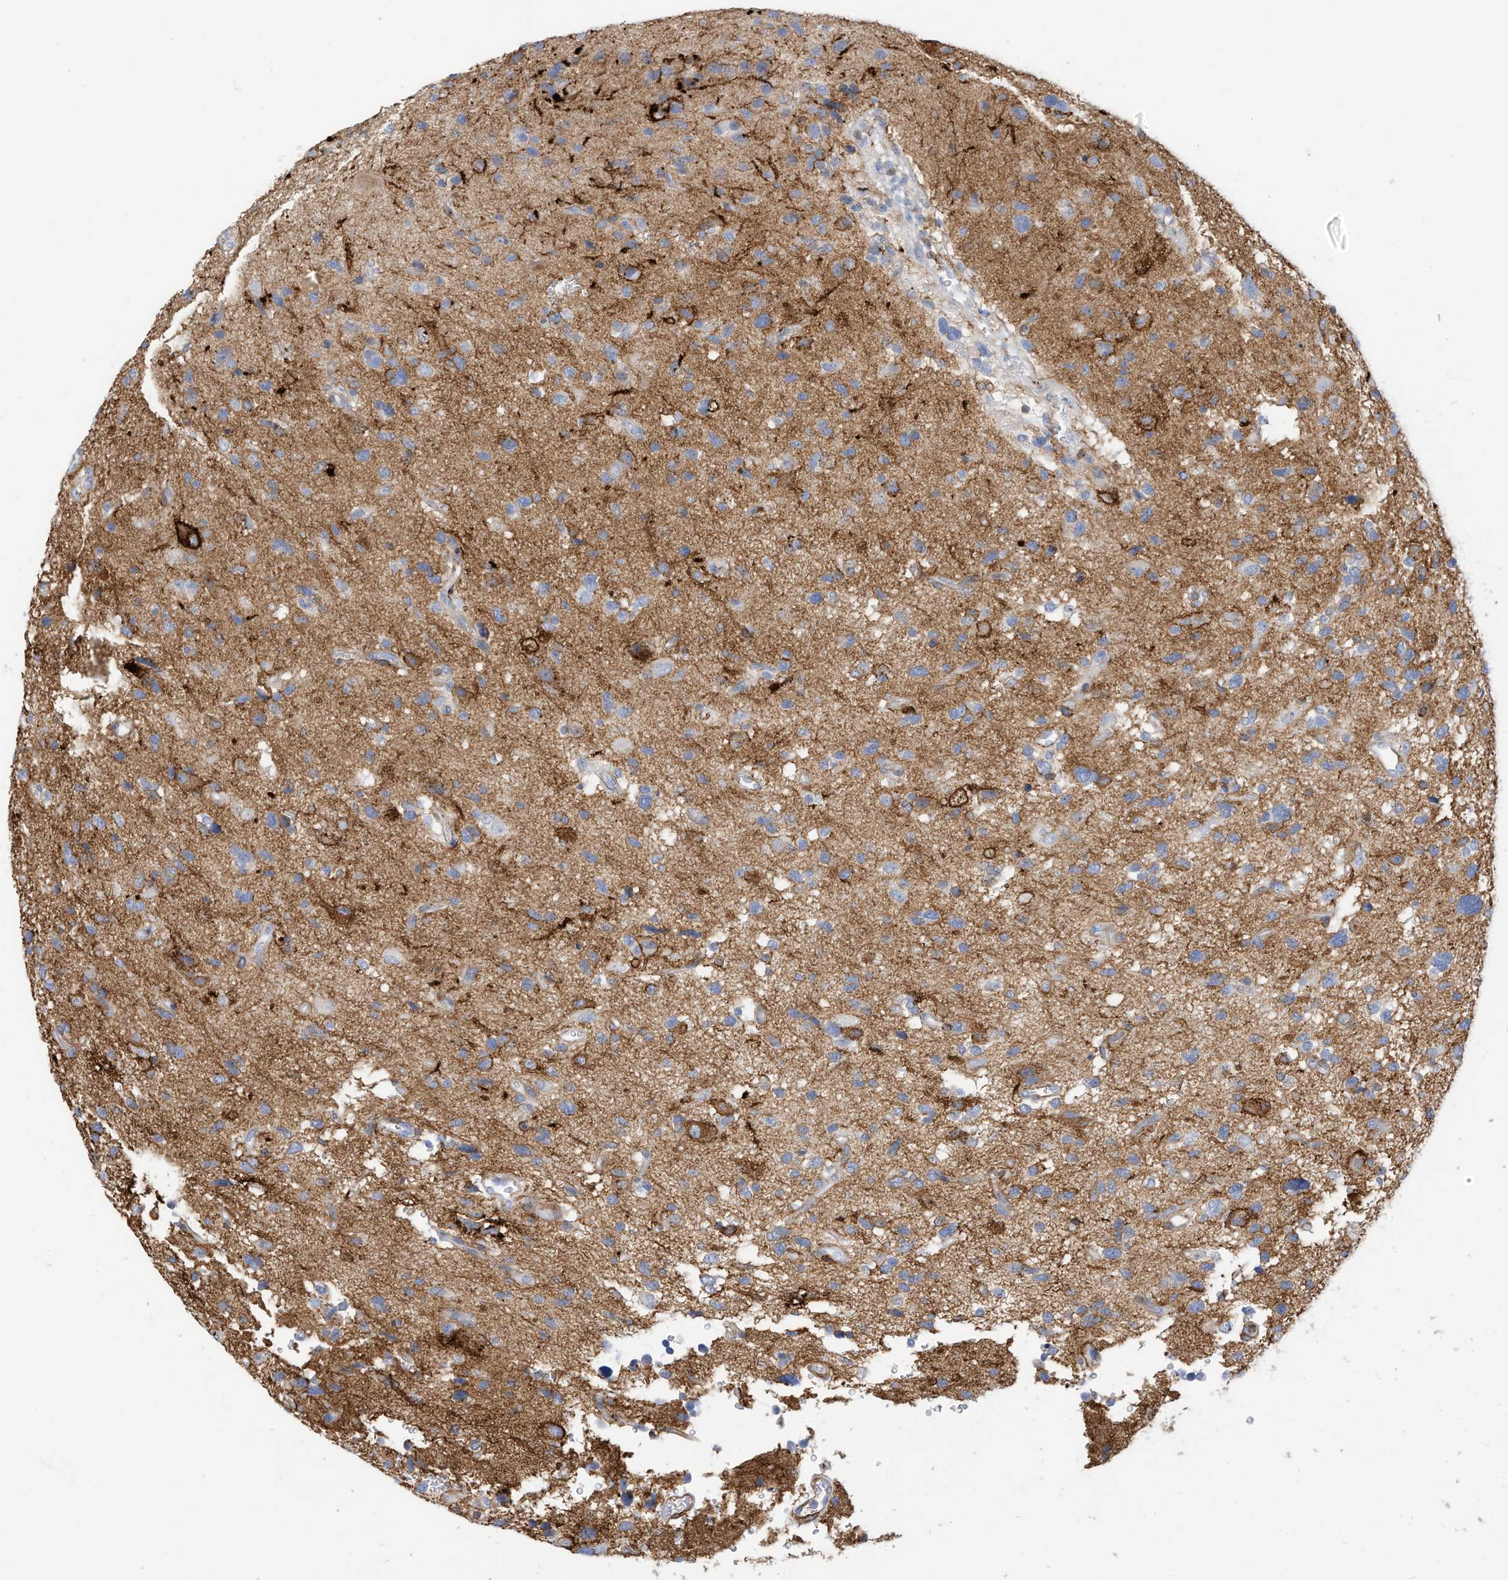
{"staining": {"intensity": "negative", "quantity": "none", "location": "none"}, "tissue": "glioma", "cell_type": "Tumor cells", "image_type": "cancer", "snomed": [{"axis": "morphology", "description": "Glioma, malignant, High grade"}, {"axis": "topography", "description": "Brain"}], "caption": "Immunohistochemical staining of glioma demonstrates no significant positivity in tumor cells.", "gene": "TXNDC9", "patient": {"sex": "male", "age": 33}}